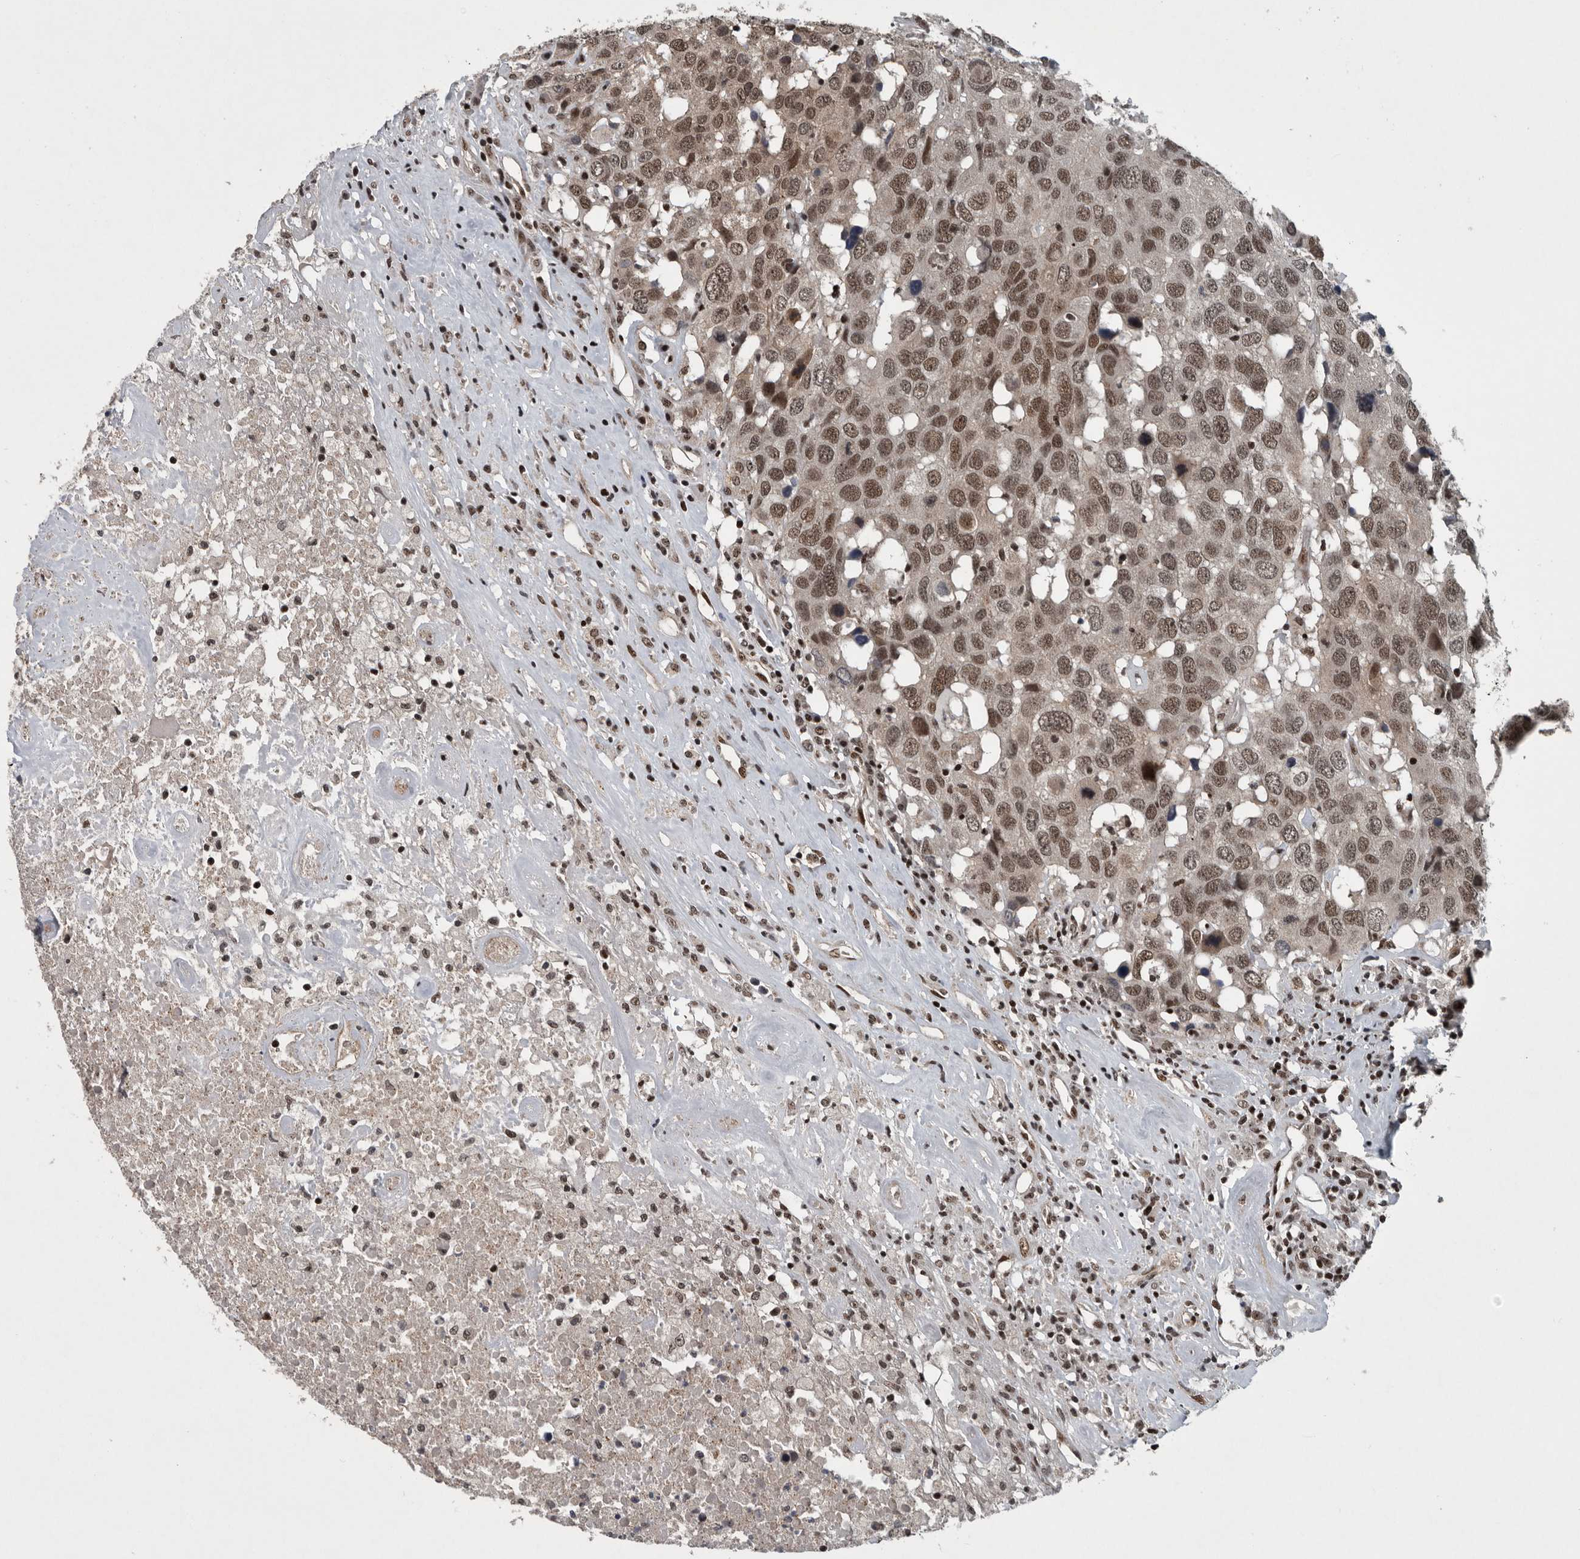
{"staining": {"intensity": "moderate", "quantity": ">75%", "location": "nuclear"}, "tissue": "head and neck cancer", "cell_type": "Tumor cells", "image_type": "cancer", "snomed": [{"axis": "morphology", "description": "Squamous cell carcinoma, NOS"}, {"axis": "topography", "description": "Head-Neck"}], "caption": "This is an image of immunohistochemistry (IHC) staining of squamous cell carcinoma (head and neck), which shows moderate expression in the nuclear of tumor cells.", "gene": "SENP7", "patient": {"sex": "male", "age": 66}}